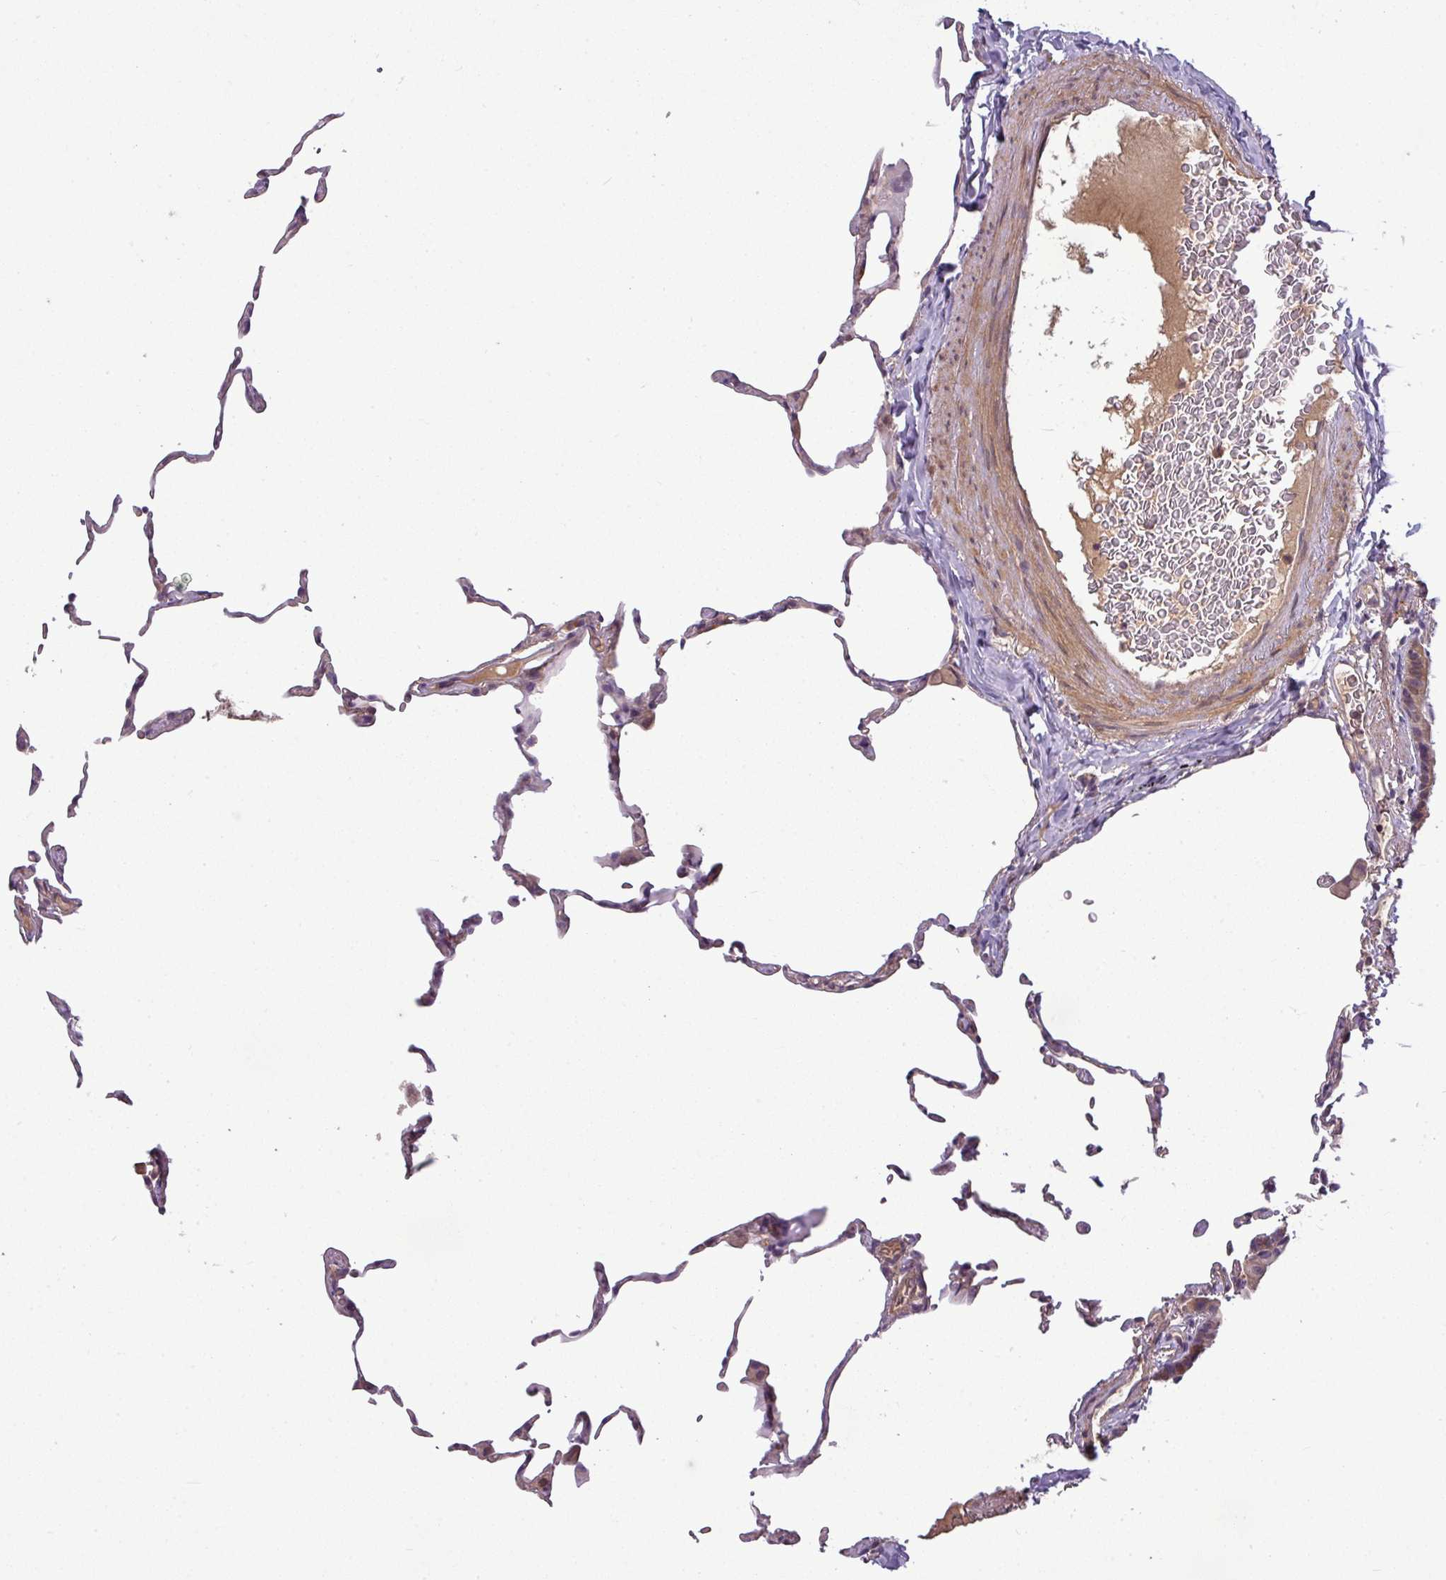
{"staining": {"intensity": "negative", "quantity": "none", "location": "none"}, "tissue": "lung", "cell_type": "Alveolar cells", "image_type": "normal", "snomed": [{"axis": "morphology", "description": "Normal tissue, NOS"}, {"axis": "topography", "description": "Lung"}], "caption": "Immunohistochemistry (IHC) of benign lung reveals no positivity in alveolar cells.", "gene": "ZNF35", "patient": {"sex": "female", "age": 57}}